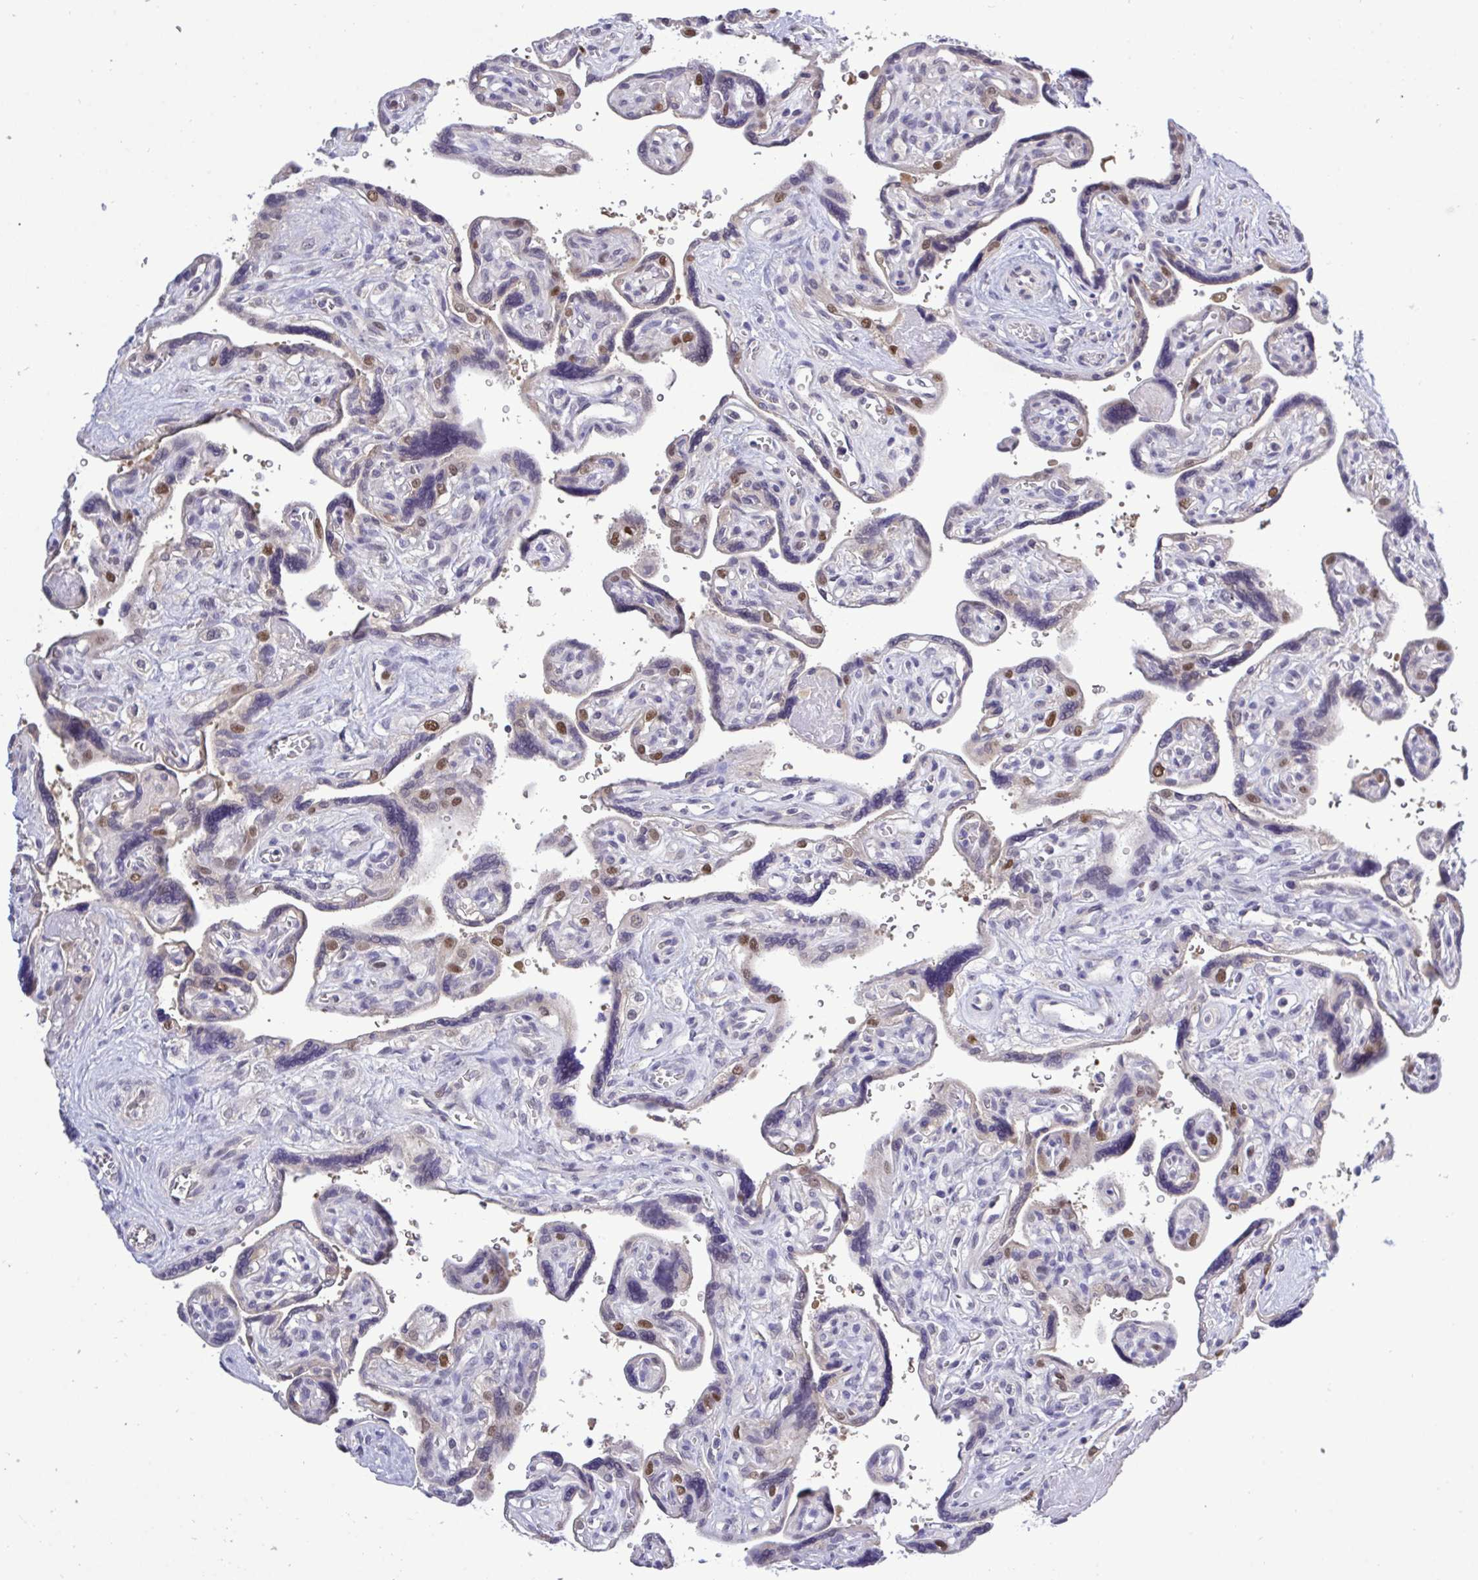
{"staining": {"intensity": "moderate", "quantity": "25%-75%", "location": "nuclear"}, "tissue": "placenta", "cell_type": "Decidual cells", "image_type": "normal", "snomed": [{"axis": "morphology", "description": "Normal tissue, NOS"}, {"axis": "topography", "description": "Placenta"}], "caption": "Immunohistochemical staining of normal human placenta shows 25%-75% levels of moderate nuclear protein positivity in approximately 25%-75% of decidual cells.", "gene": "ZNF444", "patient": {"sex": "female", "age": 39}}